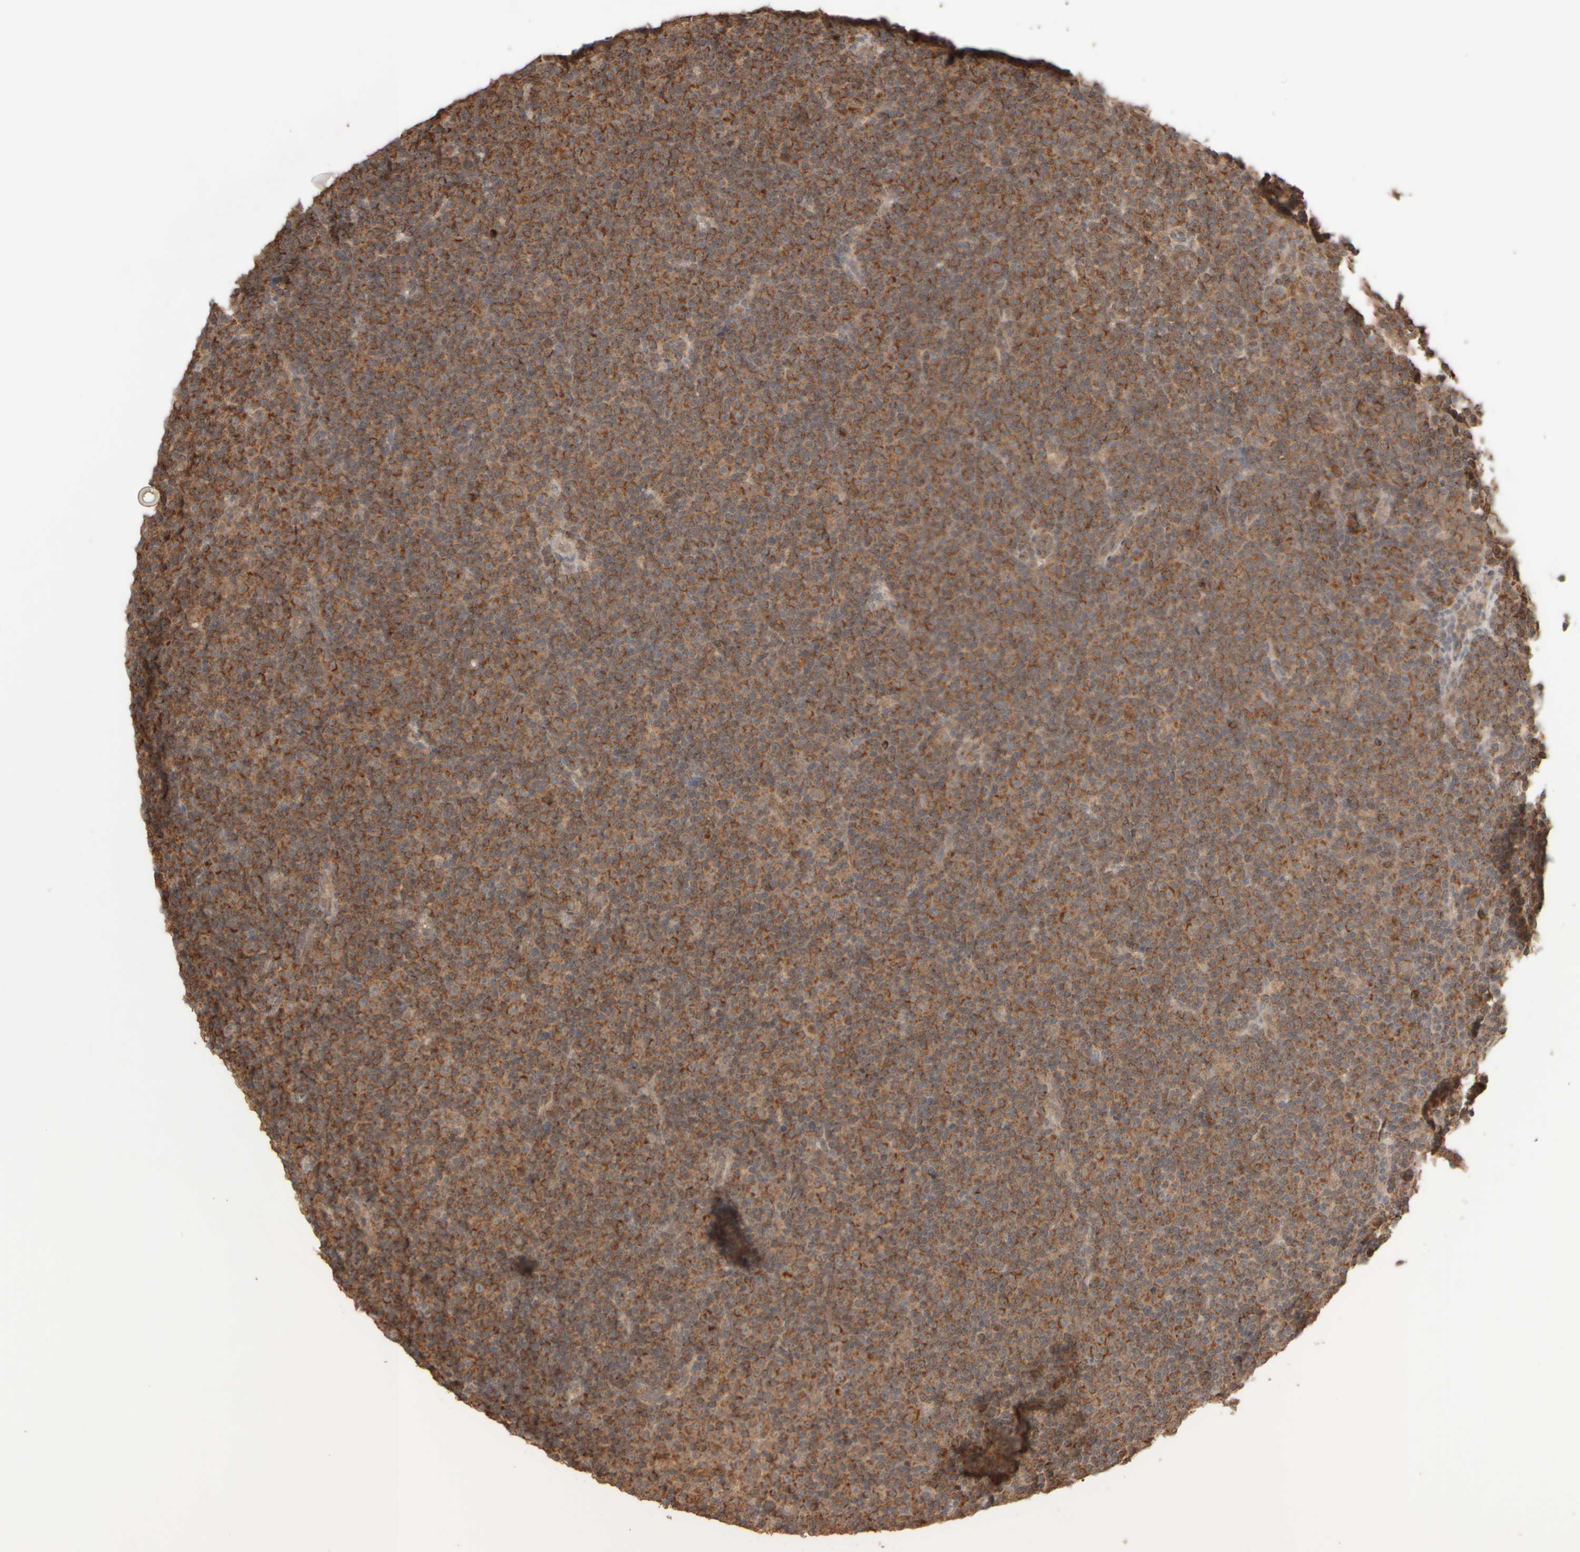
{"staining": {"intensity": "strong", "quantity": "25%-75%", "location": "cytoplasmic/membranous"}, "tissue": "lymphoma", "cell_type": "Tumor cells", "image_type": "cancer", "snomed": [{"axis": "morphology", "description": "Malignant lymphoma, non-Hodgkin's type, Low grade"}, {"axis": "topography", "description": "Lymph node"}], "caption": "The immunohistochemical stain labels strong cytoplasmic/membranous positivity in tumor cells of lymphoma tissue. The protein is stained brown, and the nuclei are stained in blue (DAB IHC with brightfield microscopy, high magnification).", "gene": "EIF2B3", "patient": {"sex": "female", "age": 67}}